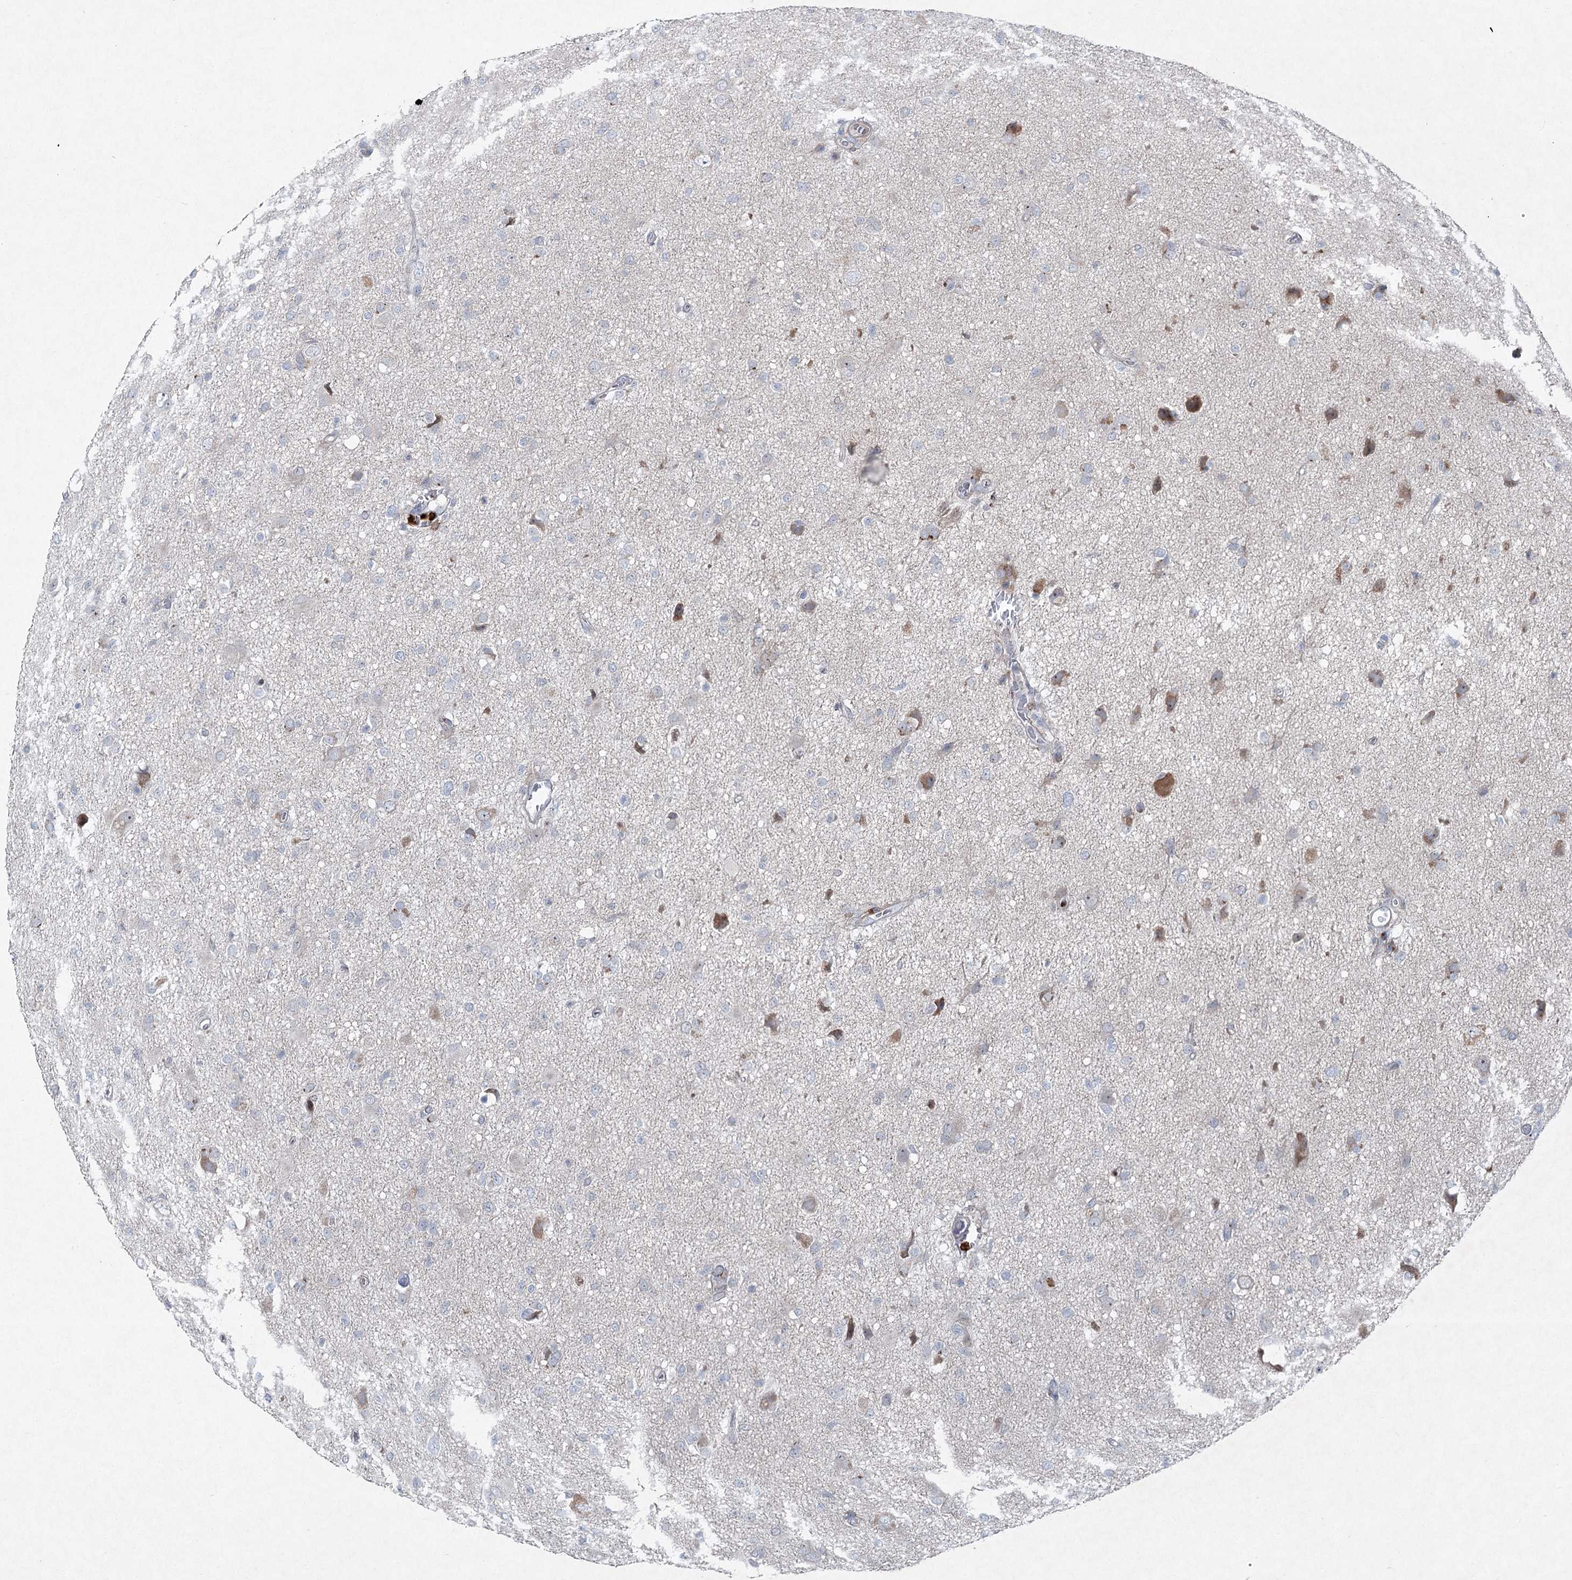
{"staining": {"intensity": "negative", "quantity": "none", "location": "none"}, "tissue": "glioma", "cell_type": "Tumor cells", "image_type": "cancer", "snomed": [{"axis": "morphology", "description": "Glioma, malignant, High grade"}, {"axis": "topography", "description": "Brain"}], "caption": "Micrograph shows no protein positivity in tumor cells of glioma tissue. Brightfield microscopy of IHC stained with DAB (brown) and hematoxylin (blue), captured at high magnification.", "gene": "PLA2G12A", "patient": {"sex": "female", "age": 57}}